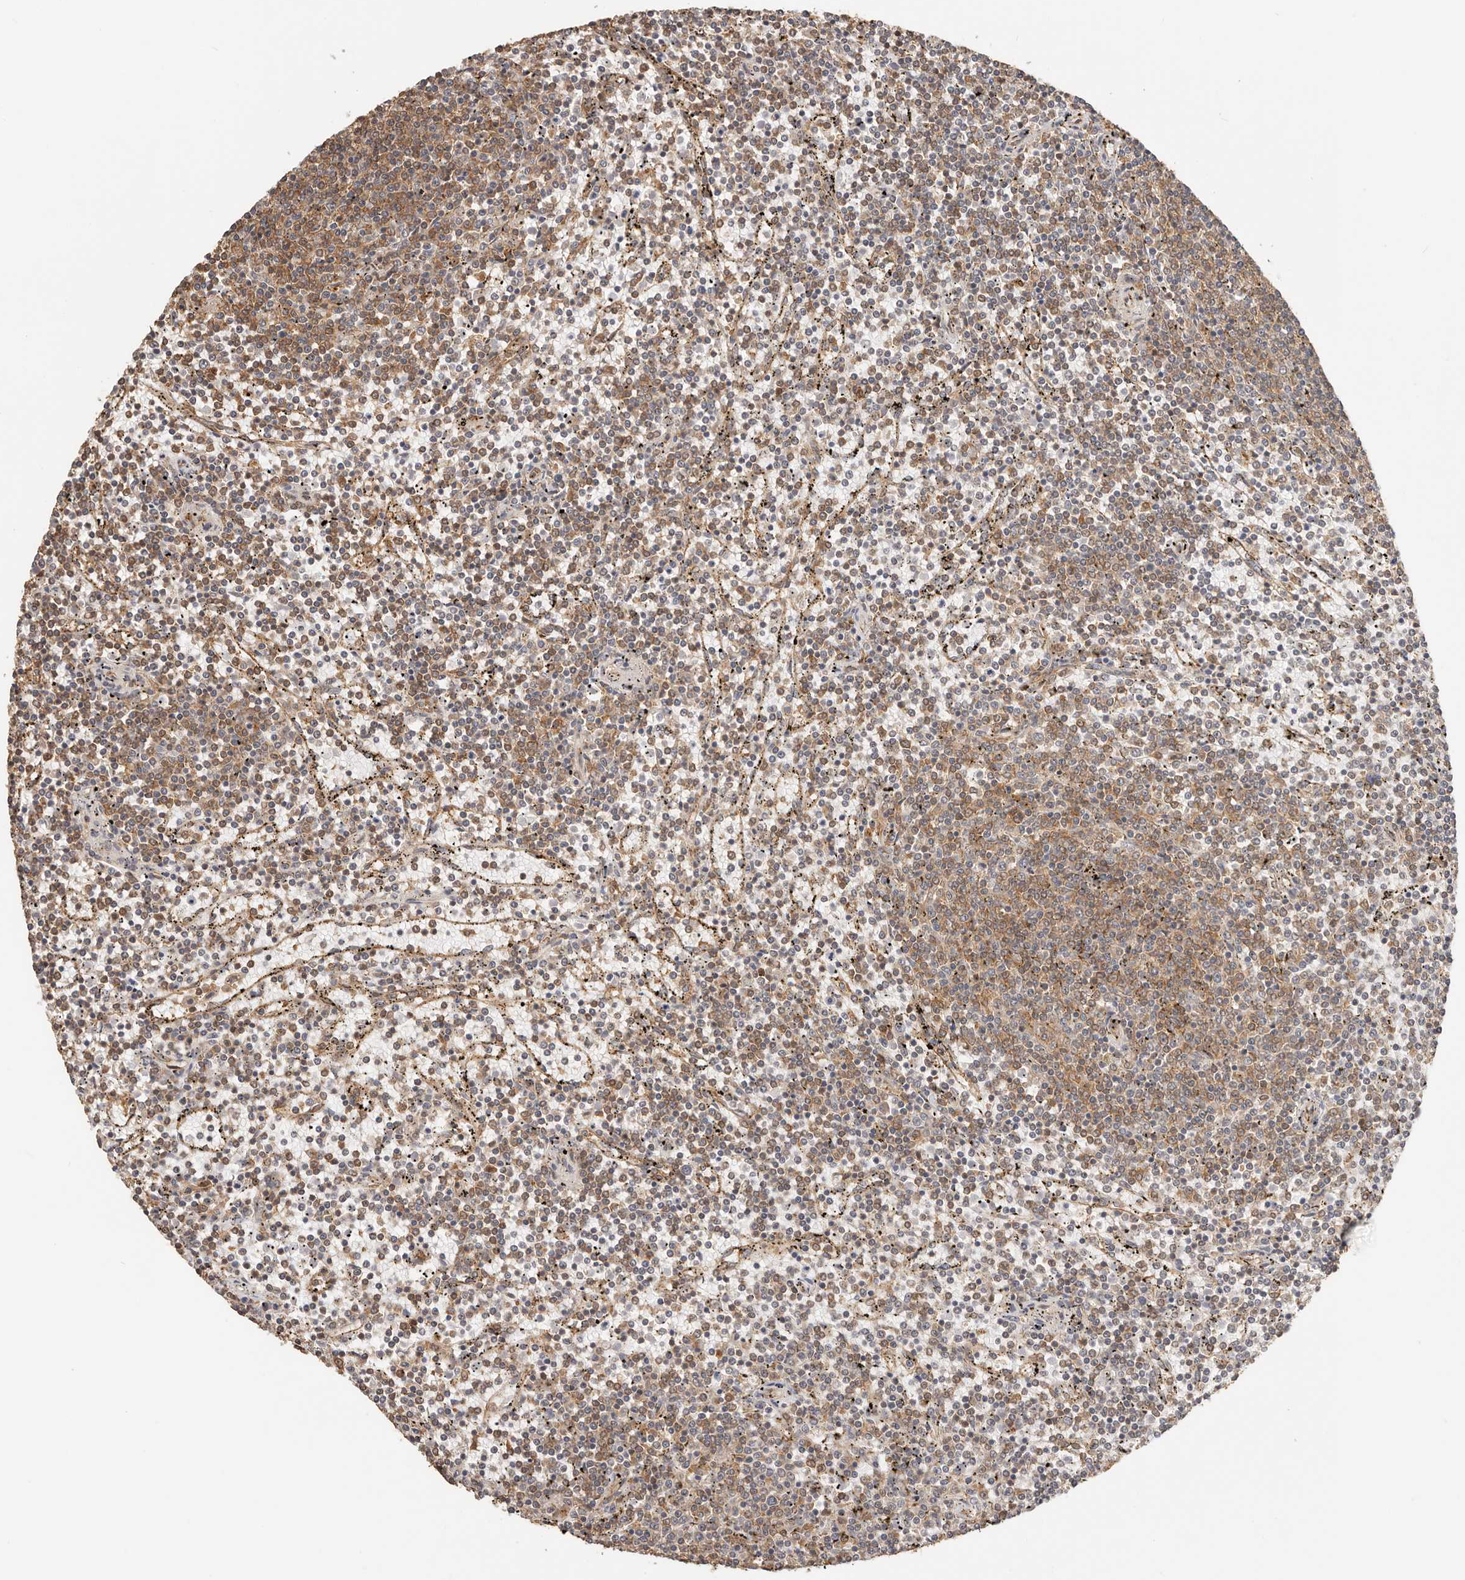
{"staining": {"intensity": "moderate", "quantity": ">75%", "location": "cytoplasmic/membranous"}, "tissue": "lymphoma", "cell_type": "Tumor cells", "image_type": "cancer", "snomed": [{"axis": "morphology", "description": "Malignant lymphoma, non-Hodgkin's type, Low grade"}, {"axis": "topography", "description": "Spleen"}], "caption": "Malignant lymphoma, non-Hodgkin's type (low-grade) stained for a protein (brown) demonstrates moderate cytoplasmic/membranous positive staining in about >75% of tumor cells.", "gene": "AFDN", "patient": {"sex": "female", "age": 50}}